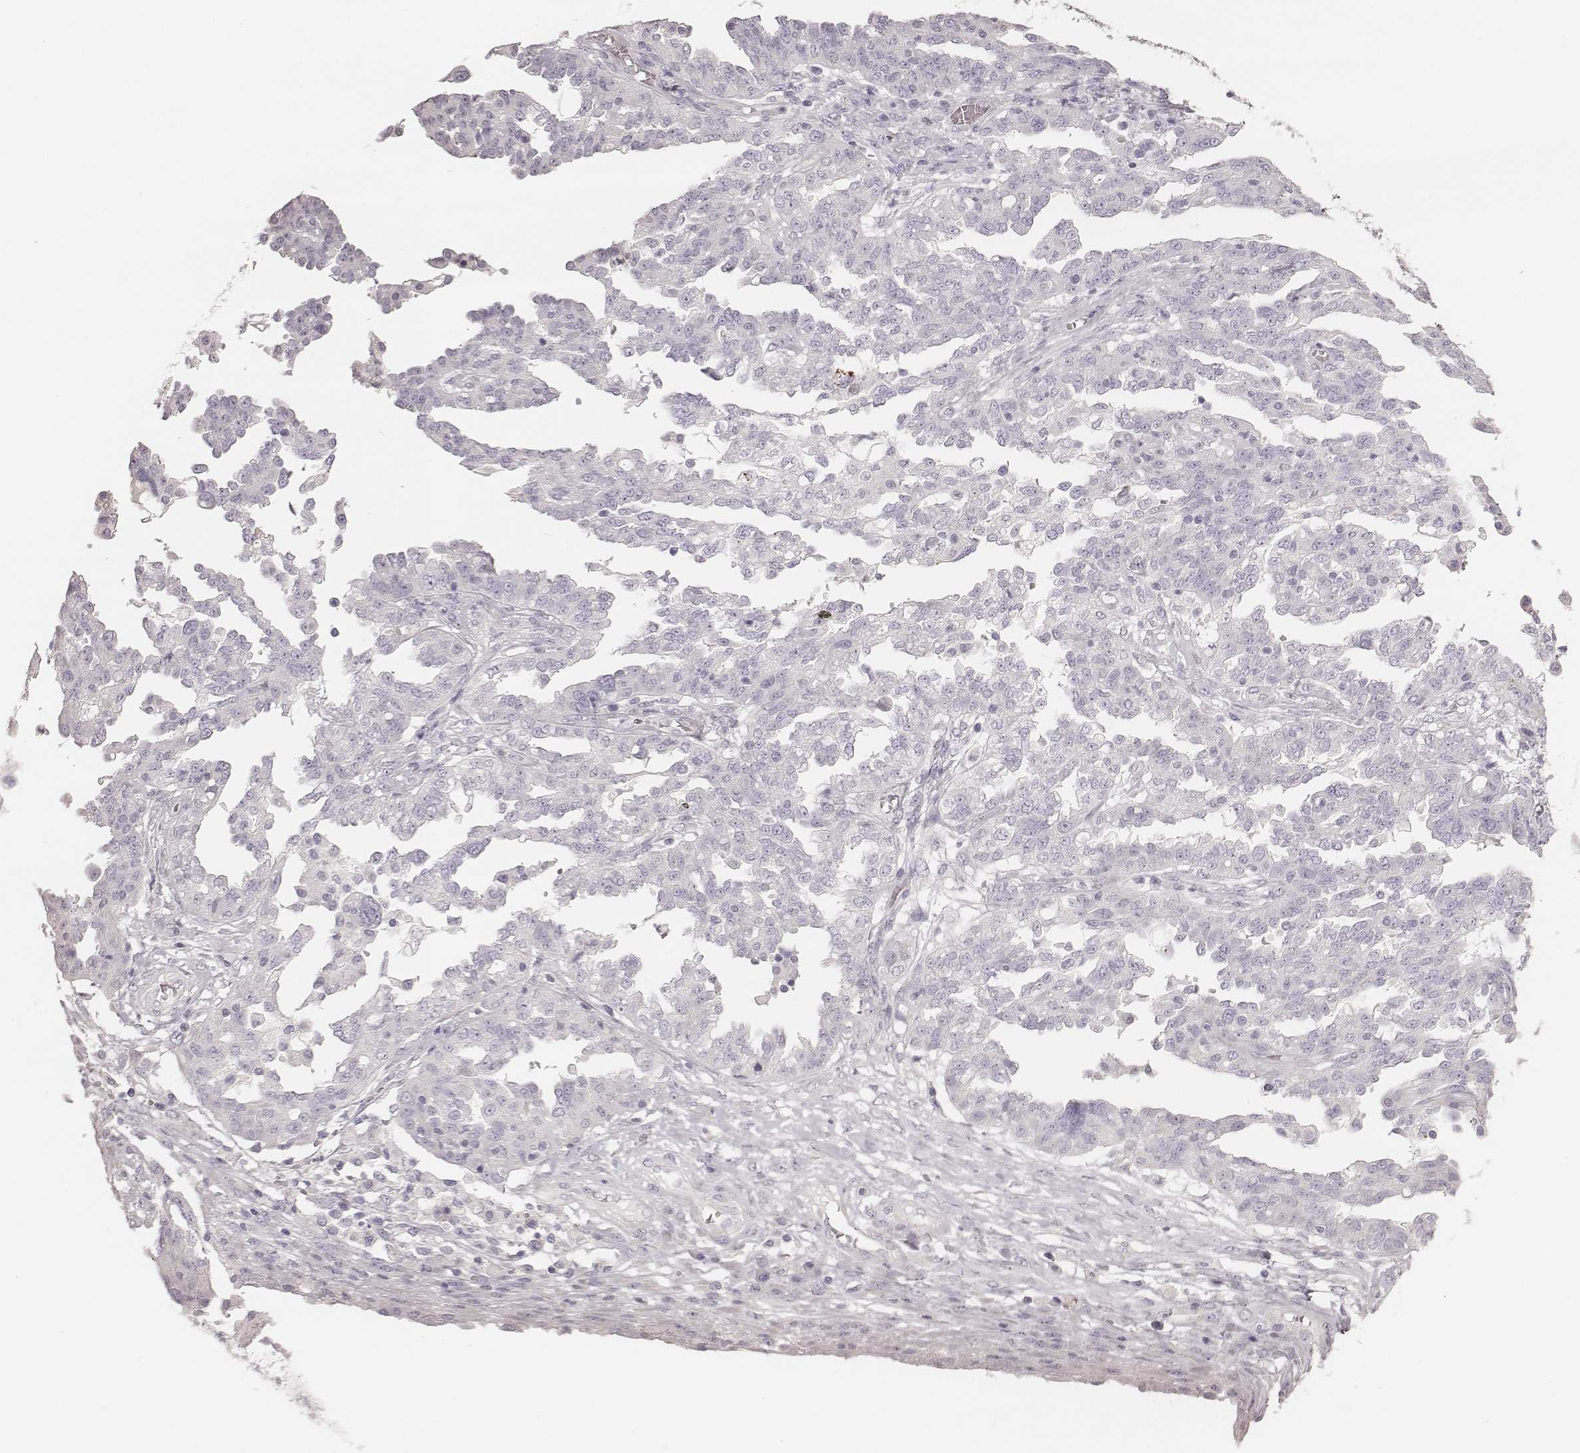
{"staining": {"intensity": "negative", "quantity": "none", "location": "none"}, "tissue": "ovarian cancer", "cell_type": "Tumor cells", "image_type": "cancer", "snomed": [{"axis": "morphology", "description": "Cystadenocarcinoma, serous, NOS"}, {"axis": "topography", "description": "Ovary"}], "caption": "Immunohistochemical staining of ovarian cancer reveals no significant staining in tumor cells.", "gene": "ZP4", "patient": {"sex": "female", "age": 67}}